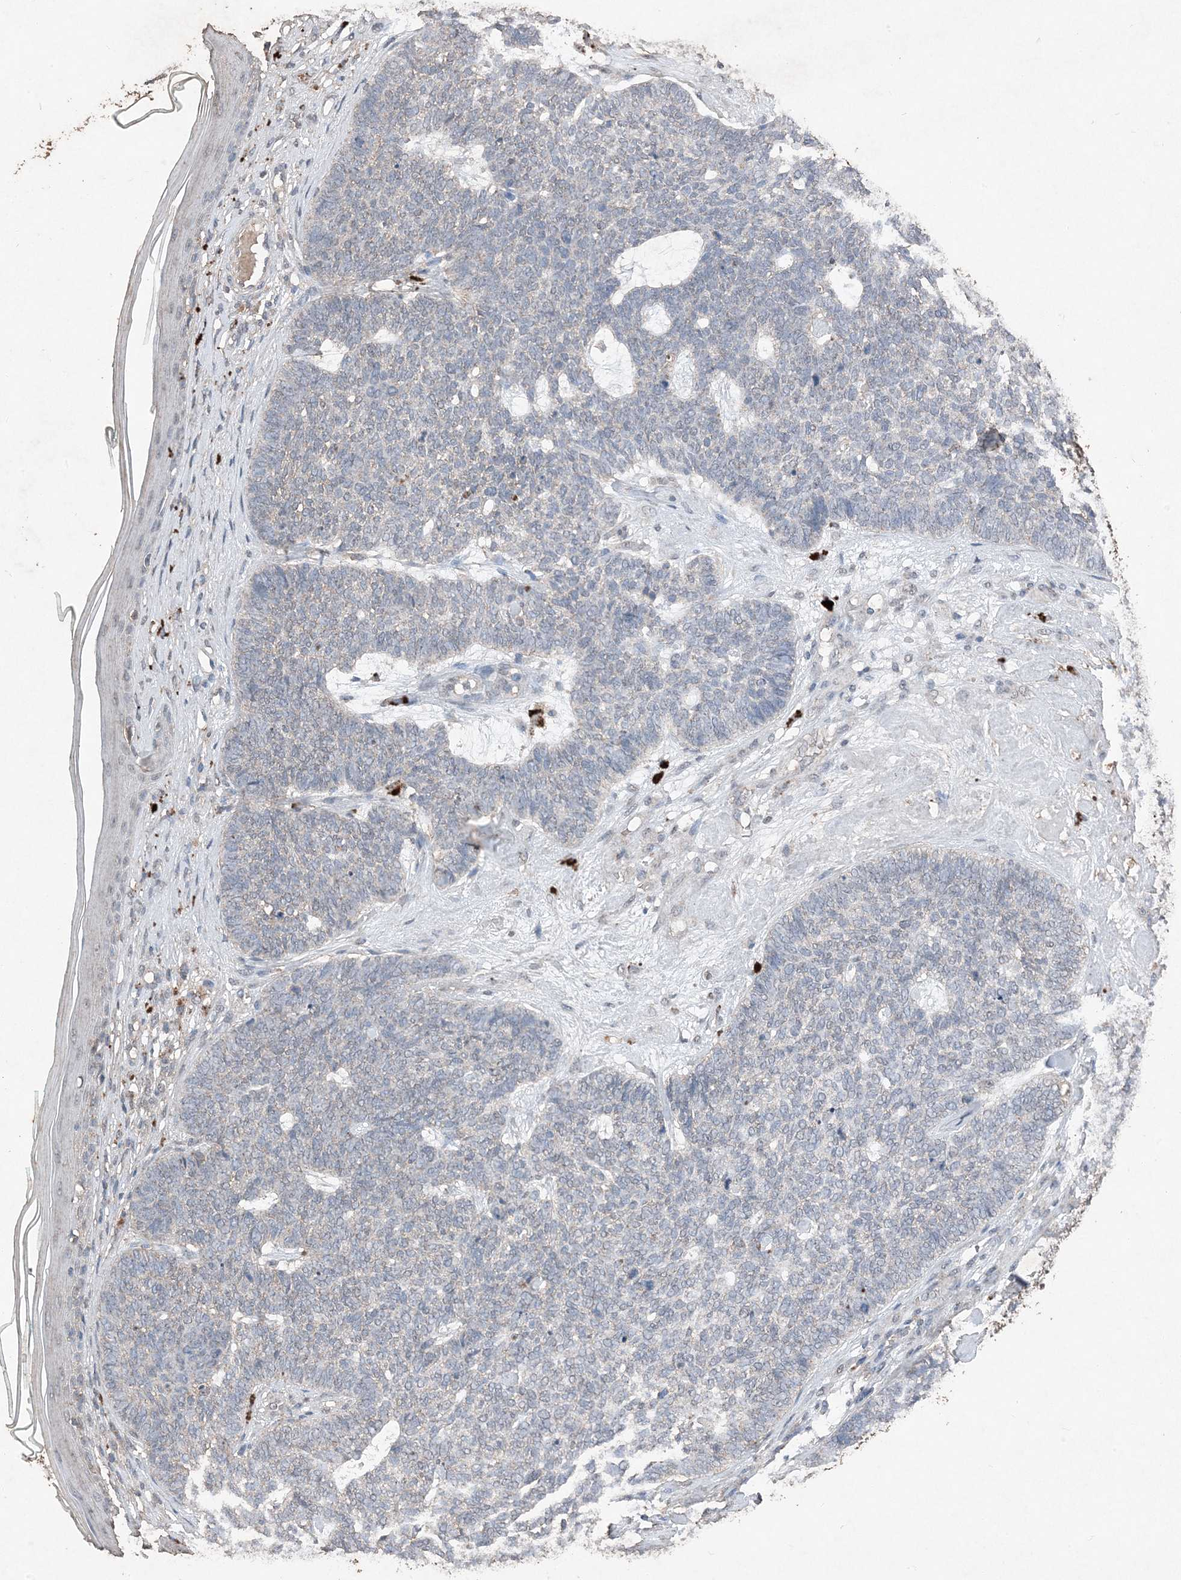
{"staining": {"intensity": "negative", "quantity": "none", "location": "none"}, "tissue": "skin cancer", "cell_type": "Tumor cells", "image_type": "cancer", "snomed": [{"axis": "morphology", "description": "Basal cell carcinoma"}, {"axis": "topography", "description": "Skin"}], "caption": "Protein analysis of skin basal cell carcinoma demonstrates no significant expression in tumor cells. The staining was performed using DAB (3,3'-diaminobenzidine) to visualize the protein expression in brown, while the nuclei were stained in blue with hematoxylin (Magnification: 20x).", "gene": "FCN3", "patient": {"sex": "female", "age": 84}}